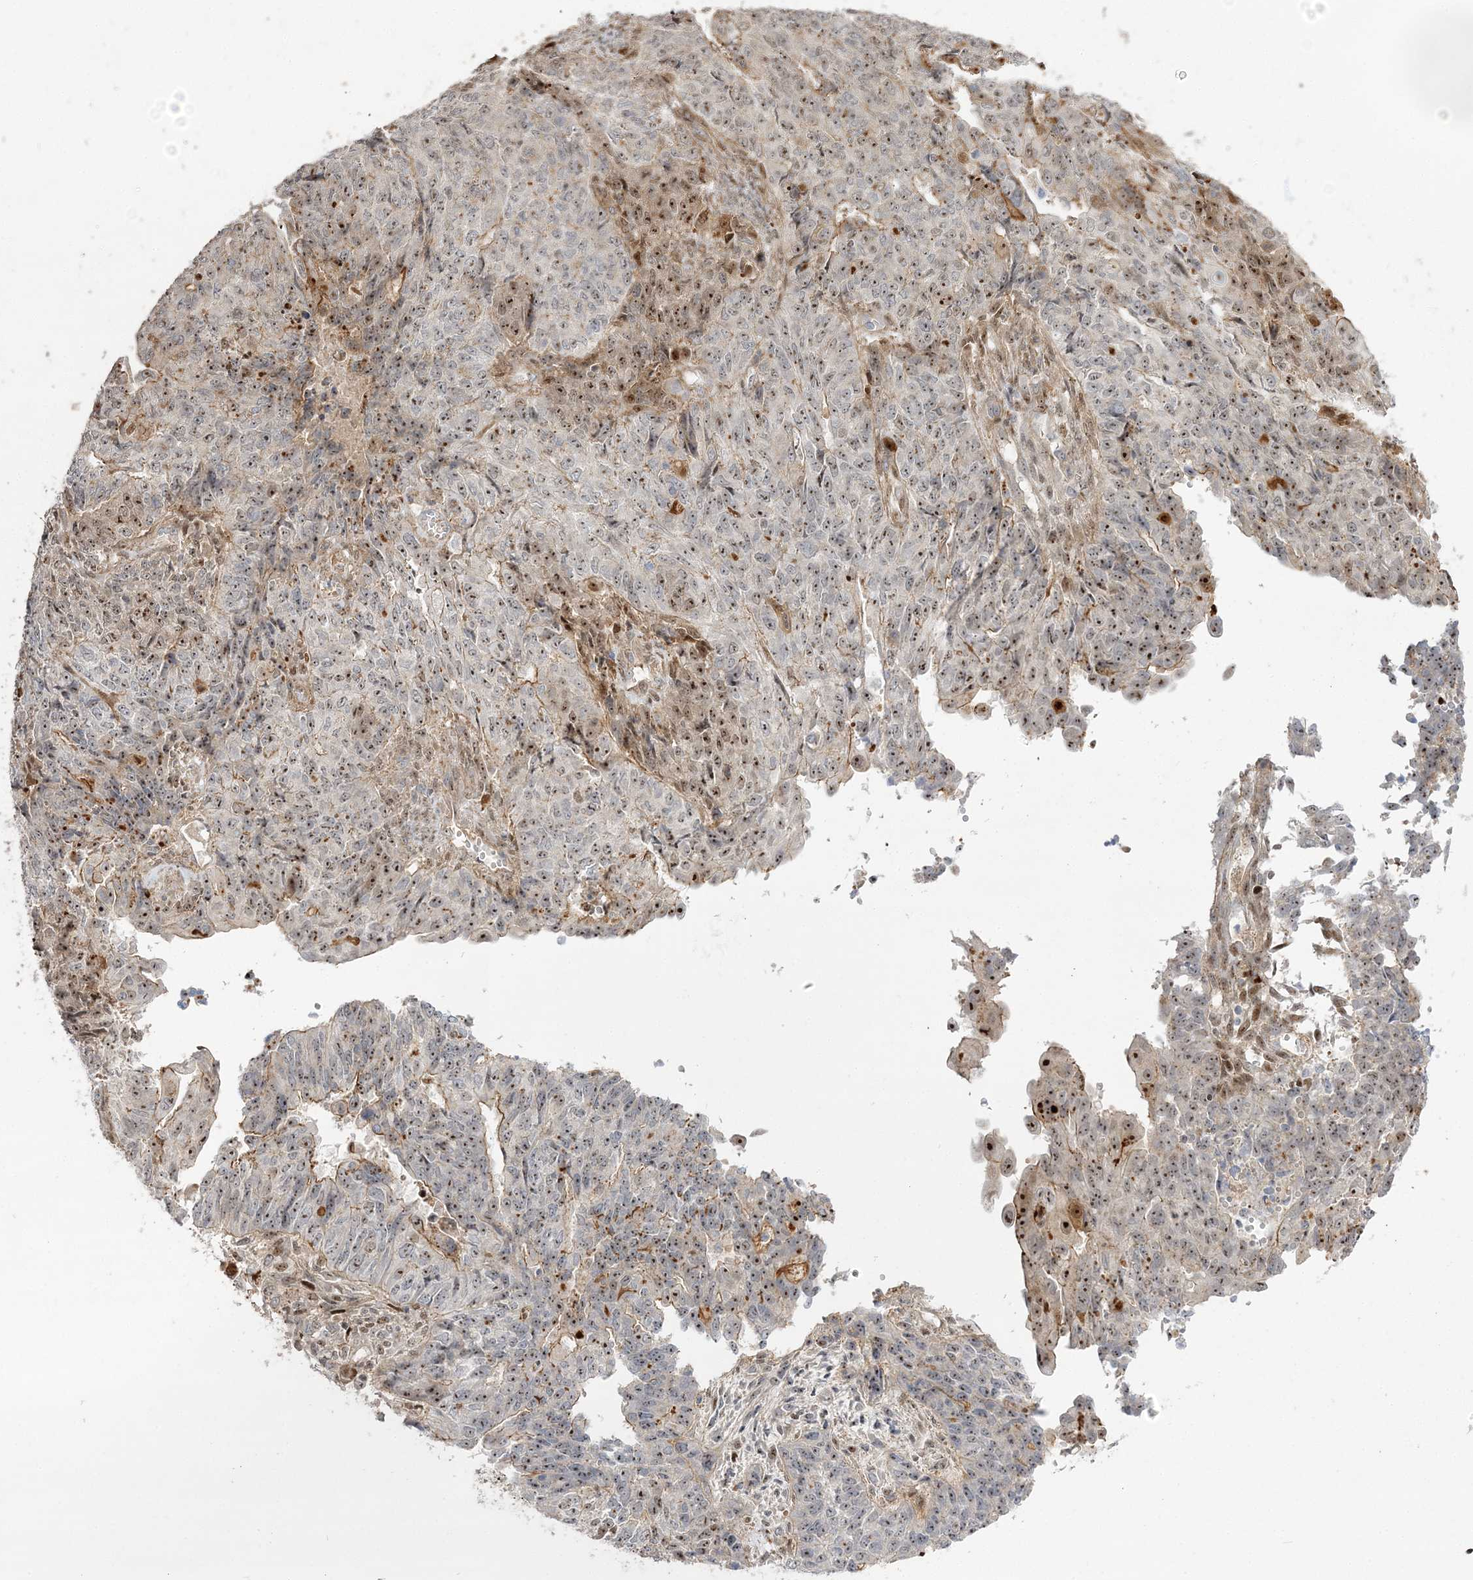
{"staining": {"intensity": "moderate", "quantity": ">75%", "location": "cytoplasmic/membranous,nuclear"}, "tissue": "endometrial cancer", "cell_type": "Tumor cells", "image_type": "cancer", "snomed": [{"axis": "morphology", "description": "Adenocarcinoma, NOS"}, {"axis": "topography", "description": "Endometrium"}], "caption": "A high-resolution photomicrograph shows IHC staining of endometrial cancer (adenocarcinoma), which demonstrates moderate cytoplasmic/membranous and nuclear expression in approximately >75% of tumor cells. (Brightfield microscopy of DAB IHC at high magnification).", "gene": "NPM3", "patient": {"sex": "female", "age": 32}}